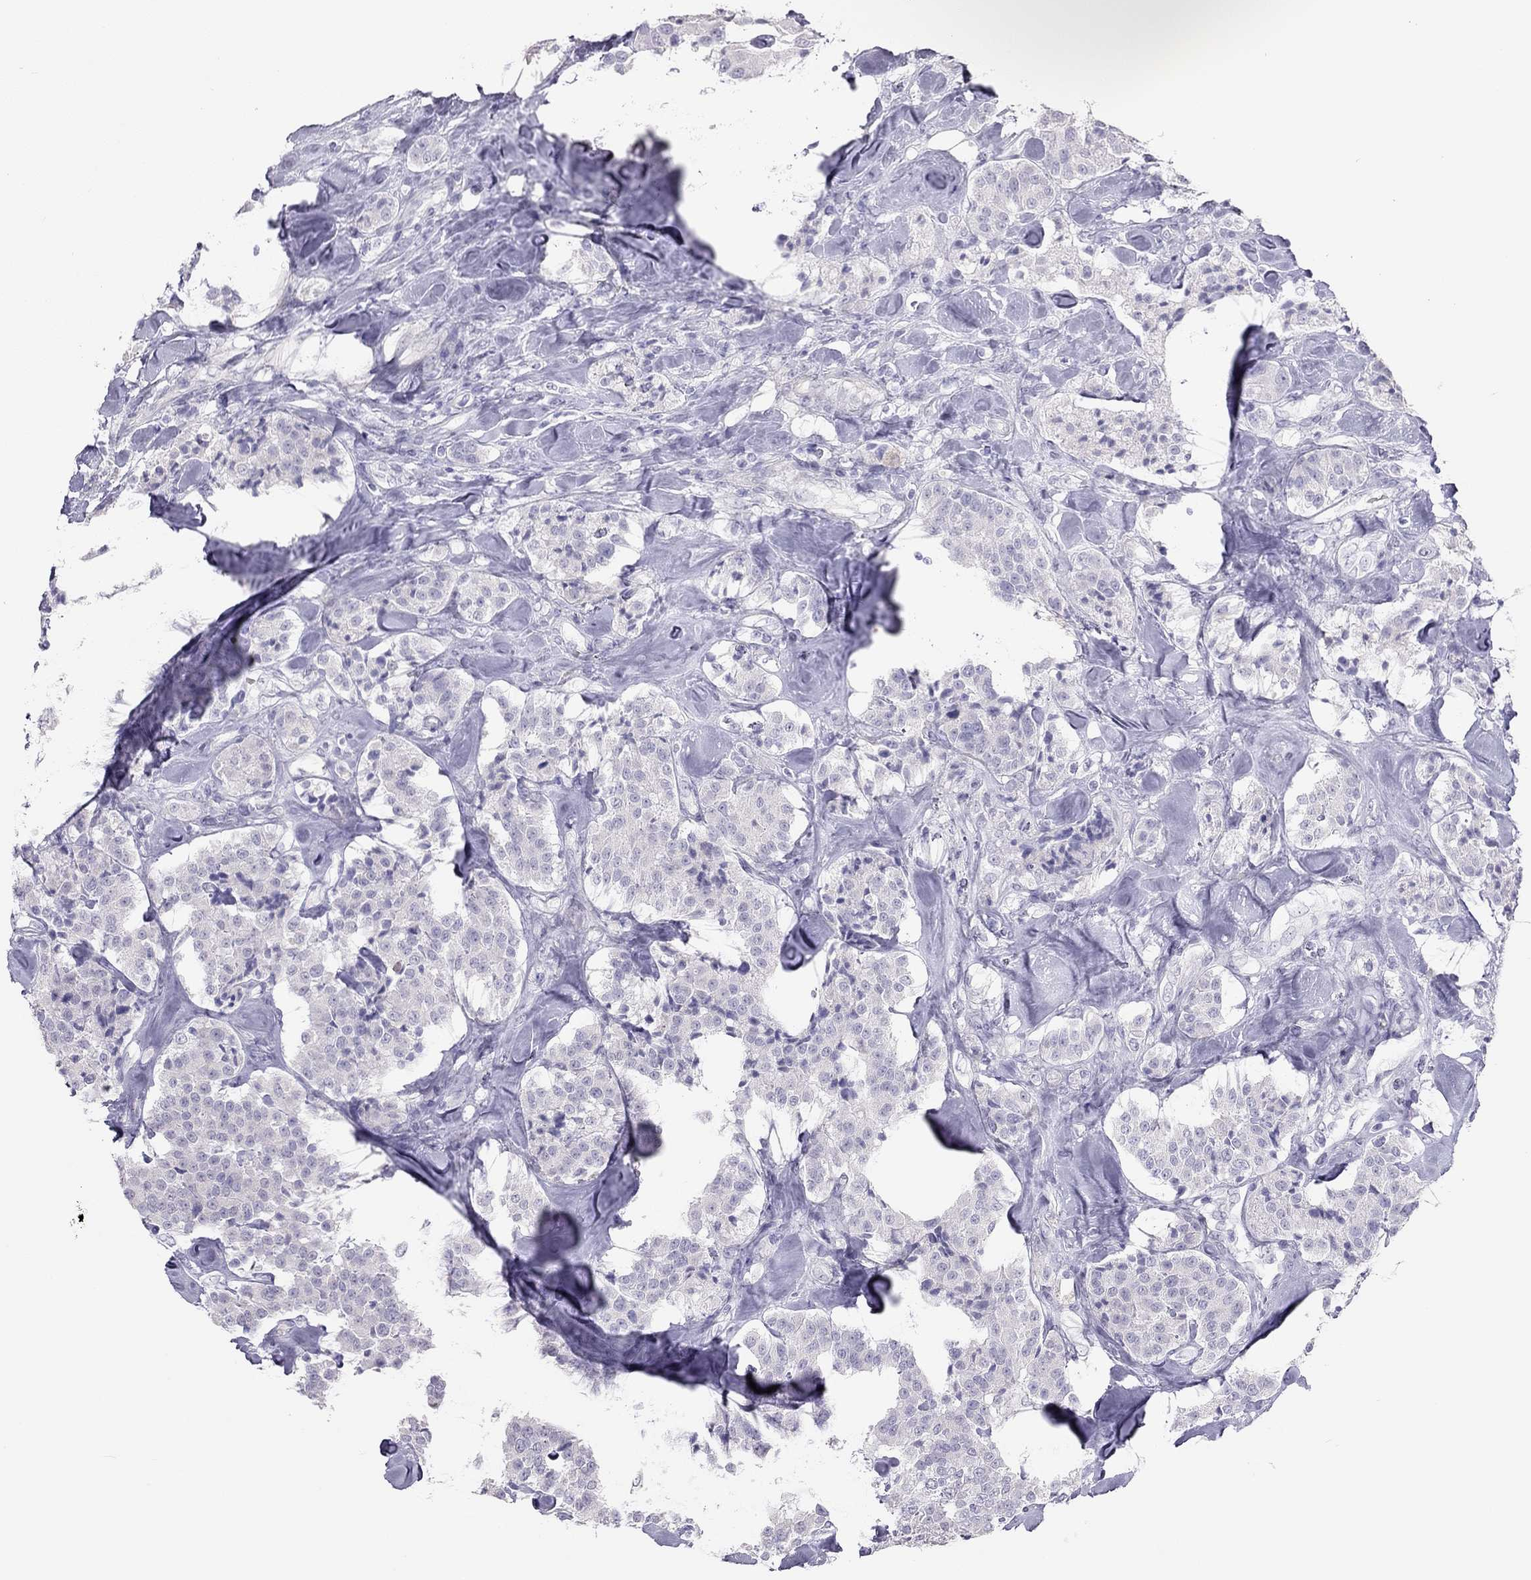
{"staining": {"intensity": "negative", "quantity": "none", "location": "none"}, "tissue": "carcinoid", "cell_type": "Tumor cells", "image_type": "cancer", "snomed": [{"axis": "morphology", "description": "Carcinoid, malignant, NOS"}, {"axis": "topography", "description": "Pancreas"}], "caption": "Tumor cells are negative for brown protein staining in carcinoid (malignant). (IHC, brightfield microscopy, high magnification).", "gene": "SPATA12", "patient": {"sex": "male", "age": 41}}